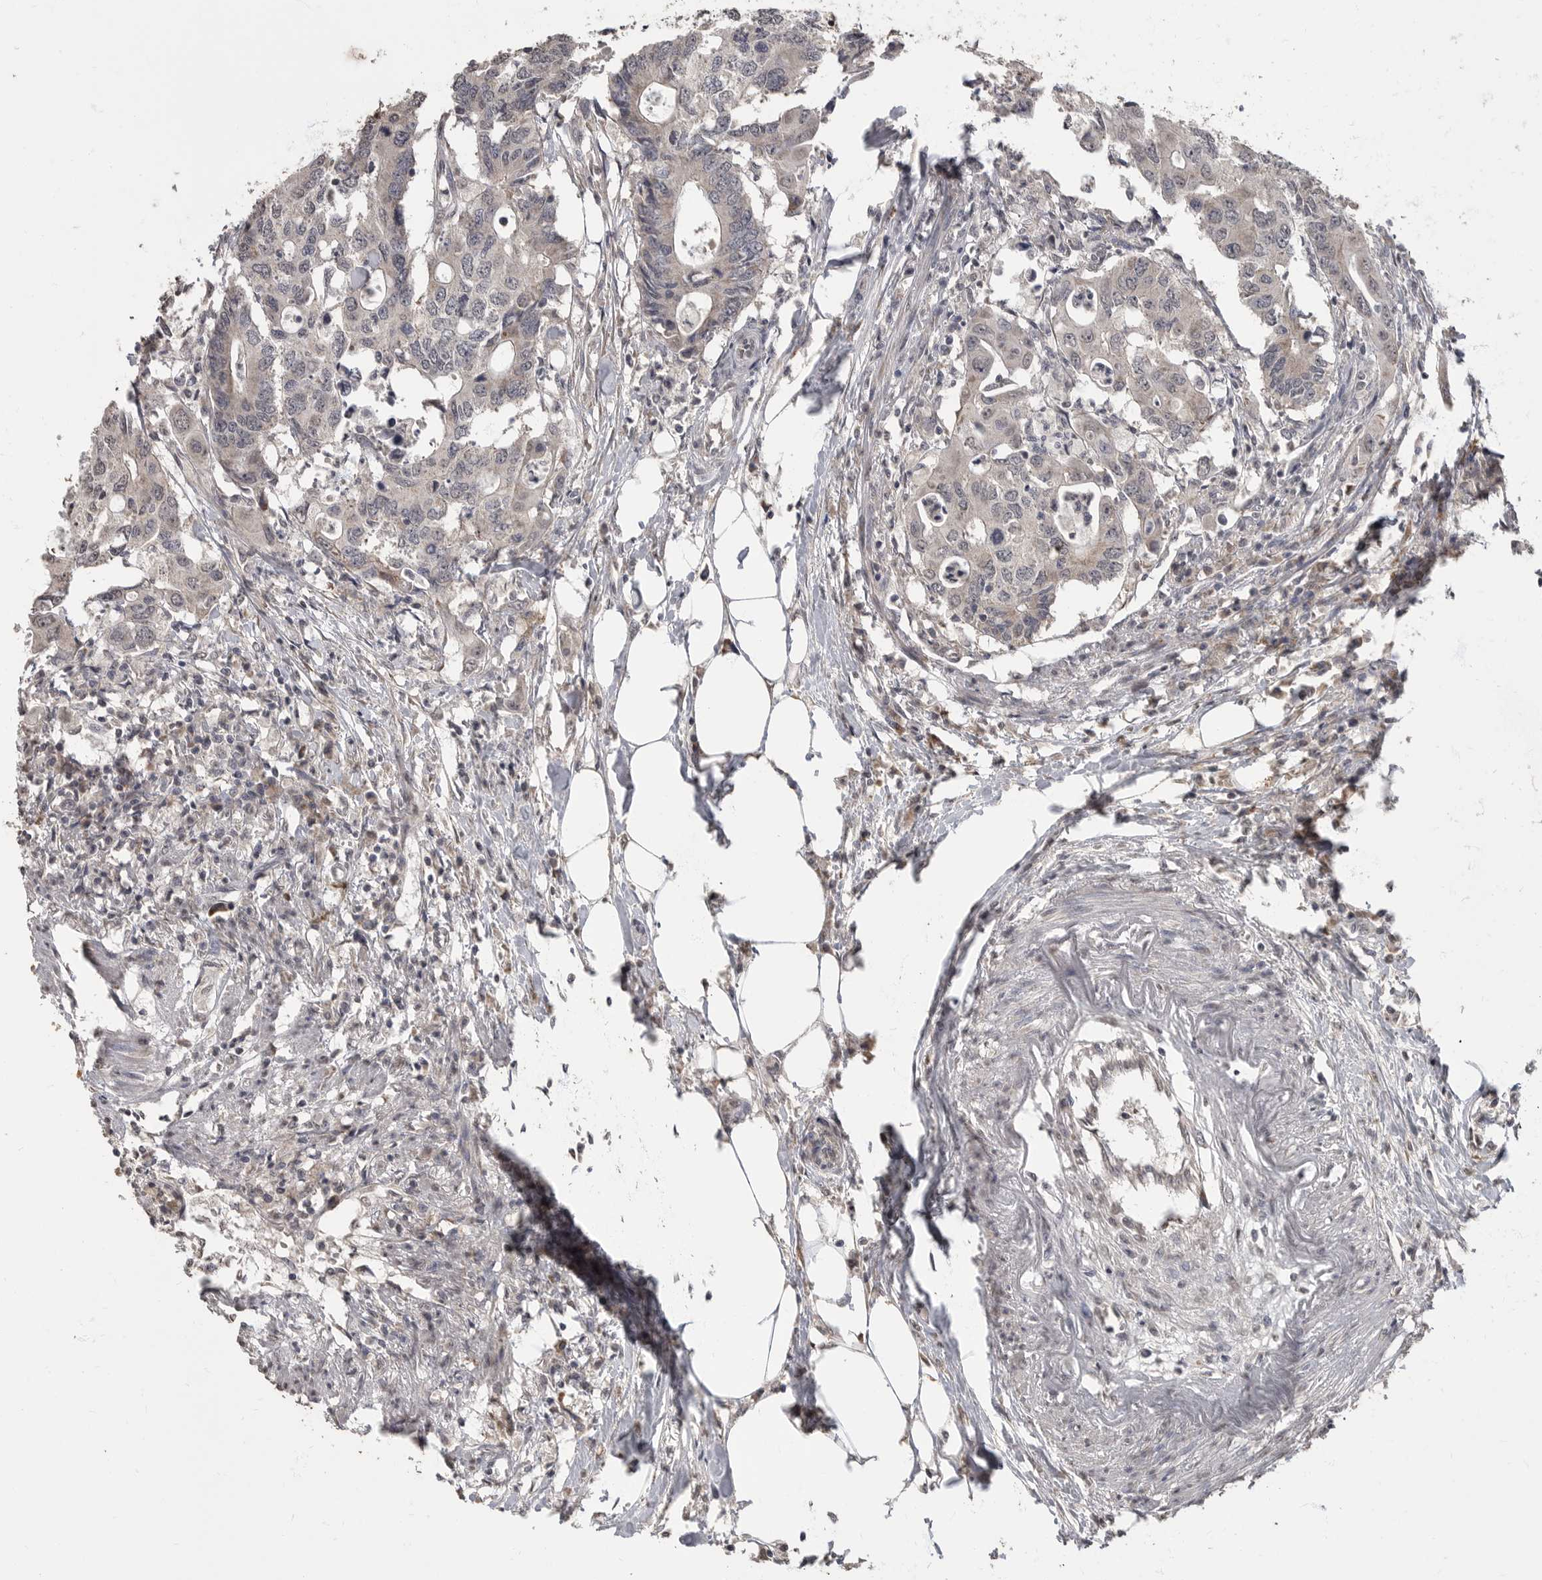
{"staining": {"intensity": "negative", "quantity": "none", "location": "none"}, "tissue": "colorectal cancer", "cell_type": "Tumor cells", "image_type": "cancer", "snomed": [{"axis": "morphology", "description": "Adenocarcinoma, NOS"}, {"axis": "topography", "description": "Colon"}], "caption": "There is no significant expression in tumor cells of colorectal adenocarcinoma. Brightfield microscopy of immunohistochemistry stained with DAB (3,3'-diaminobenzidine) (brown) and hematoxylin (blue), captured at high magnification.", "gene": "MAFG", "patient": {"sex": "male", "age": 71}}